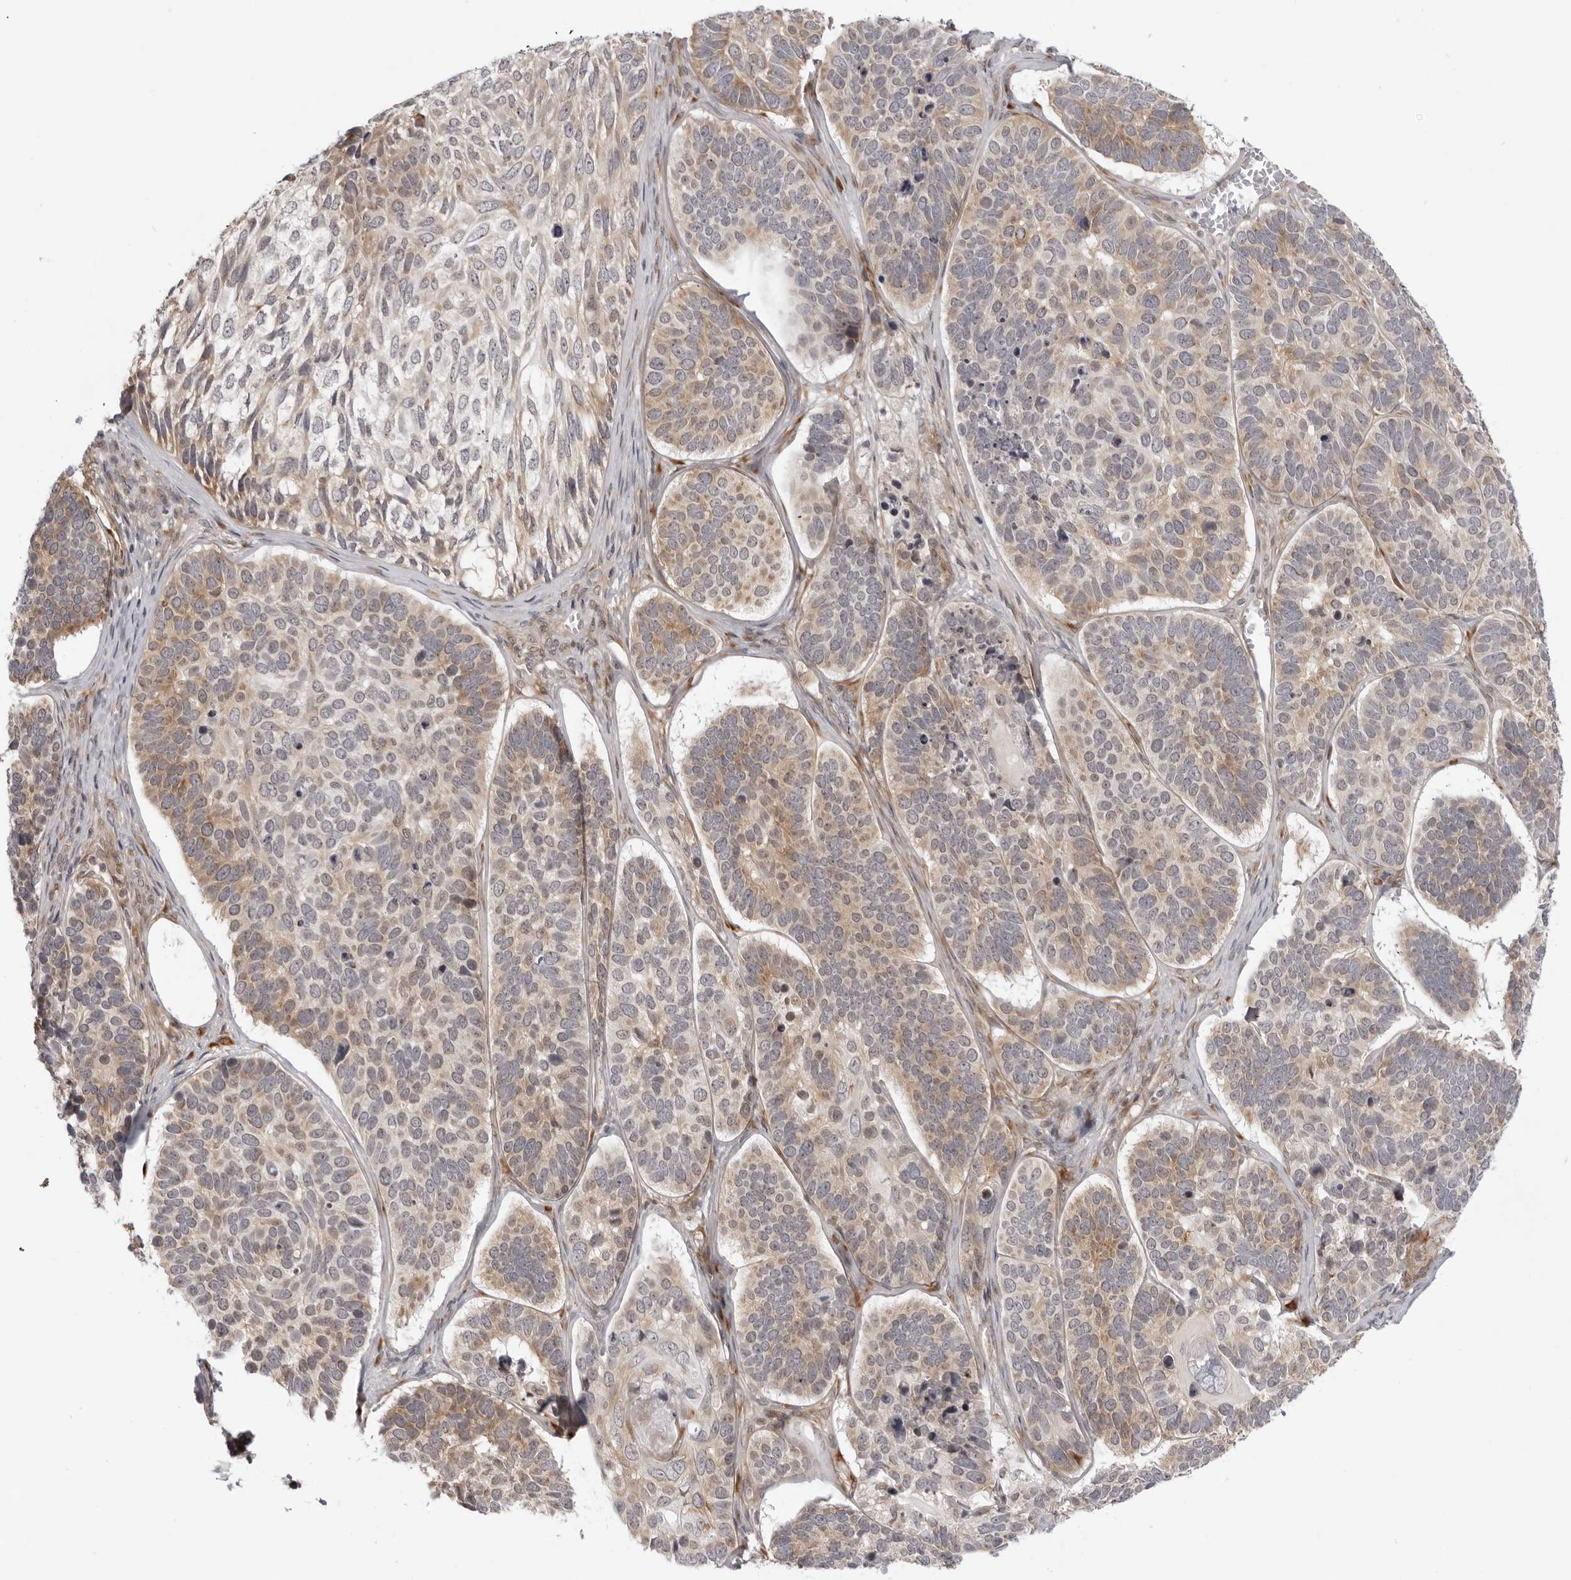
{"staining": {"intensity": "moderate", "quantity": "25%-75%", "location": "cytoplasmic/membranous"}, "tissue": "skin cancer", "cell_type": "Tumor cells", "image_type": "cancer", "snomed": [{"axis": "morphology", "description": "Basal cell carcinoma"}, {"axis": "topography", "description": "Skin"}], "caption": "This image demonstrates skin cancer stained with immunohistochemistry to label a protein in brown. The cytoplasmic/membranous of tumor cells show moderate positivity for the protein. Nuclei are counter-stained blue.", "gene": "SRGAP2", "patient": {"sex": "male", "age": 62}}